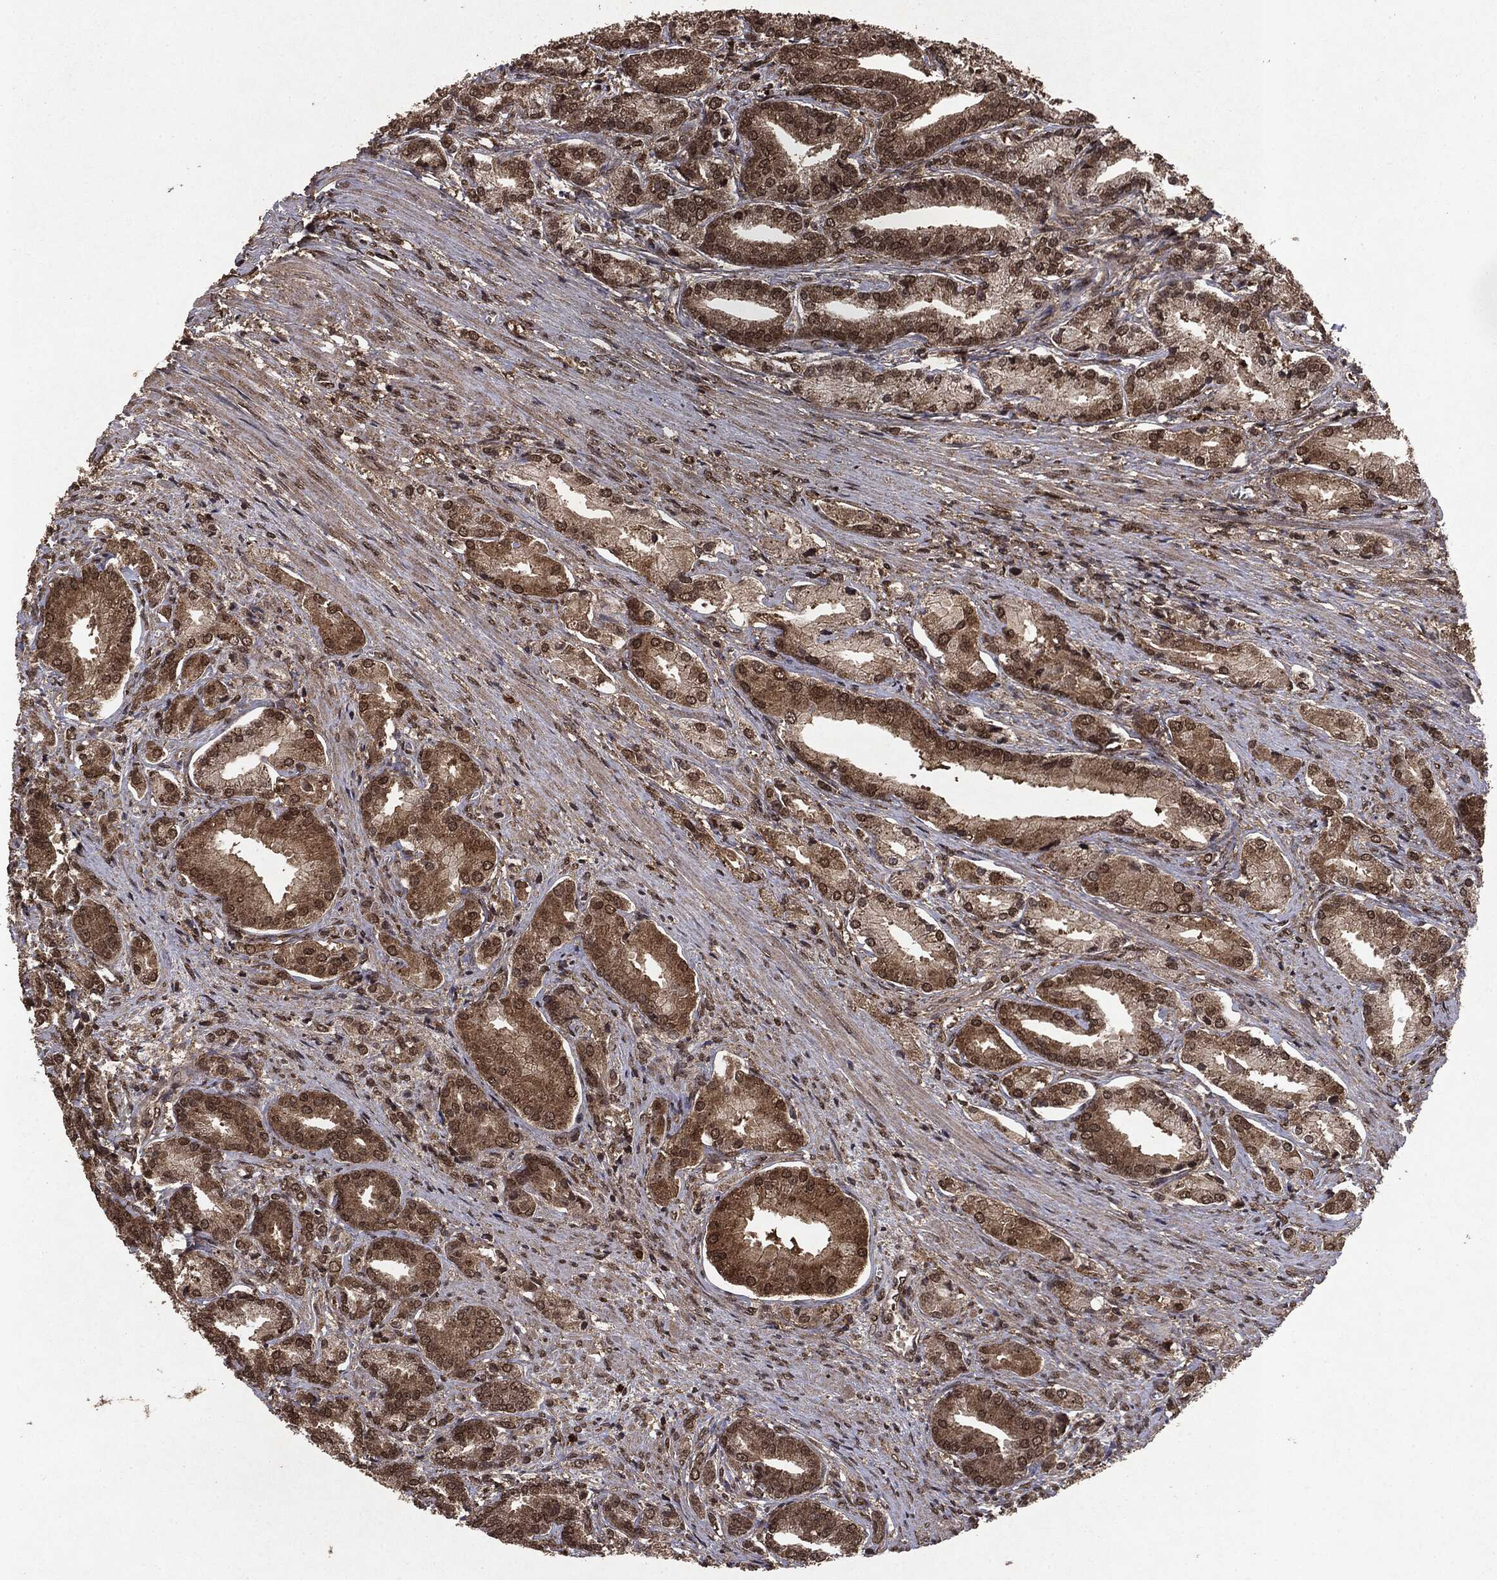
{"staining": {"intensity": "moderate", "quantity": ">75%", "location": "cytoplasmic/membranous,nuclear"}, "tissue": "prostate cancer", "cell_type": "Tumor cells", "image_type": "cancer", "snomed": [{"axis": "morphology", "description": "Adenocarcinoma, High grade"}, {"axis": "topography", "description": "Prostate and seminal vesicle, NOS"}], "caption": "This histopathology image displays immunohistochemistry (IHC) staining of human prostate cancer, with medium moderate cytoplasmic/membranous and nuclear staining in about >75% of tumor cells.", "gene": "PEBP1", "patient": {"sex": "male", "age": 61}}